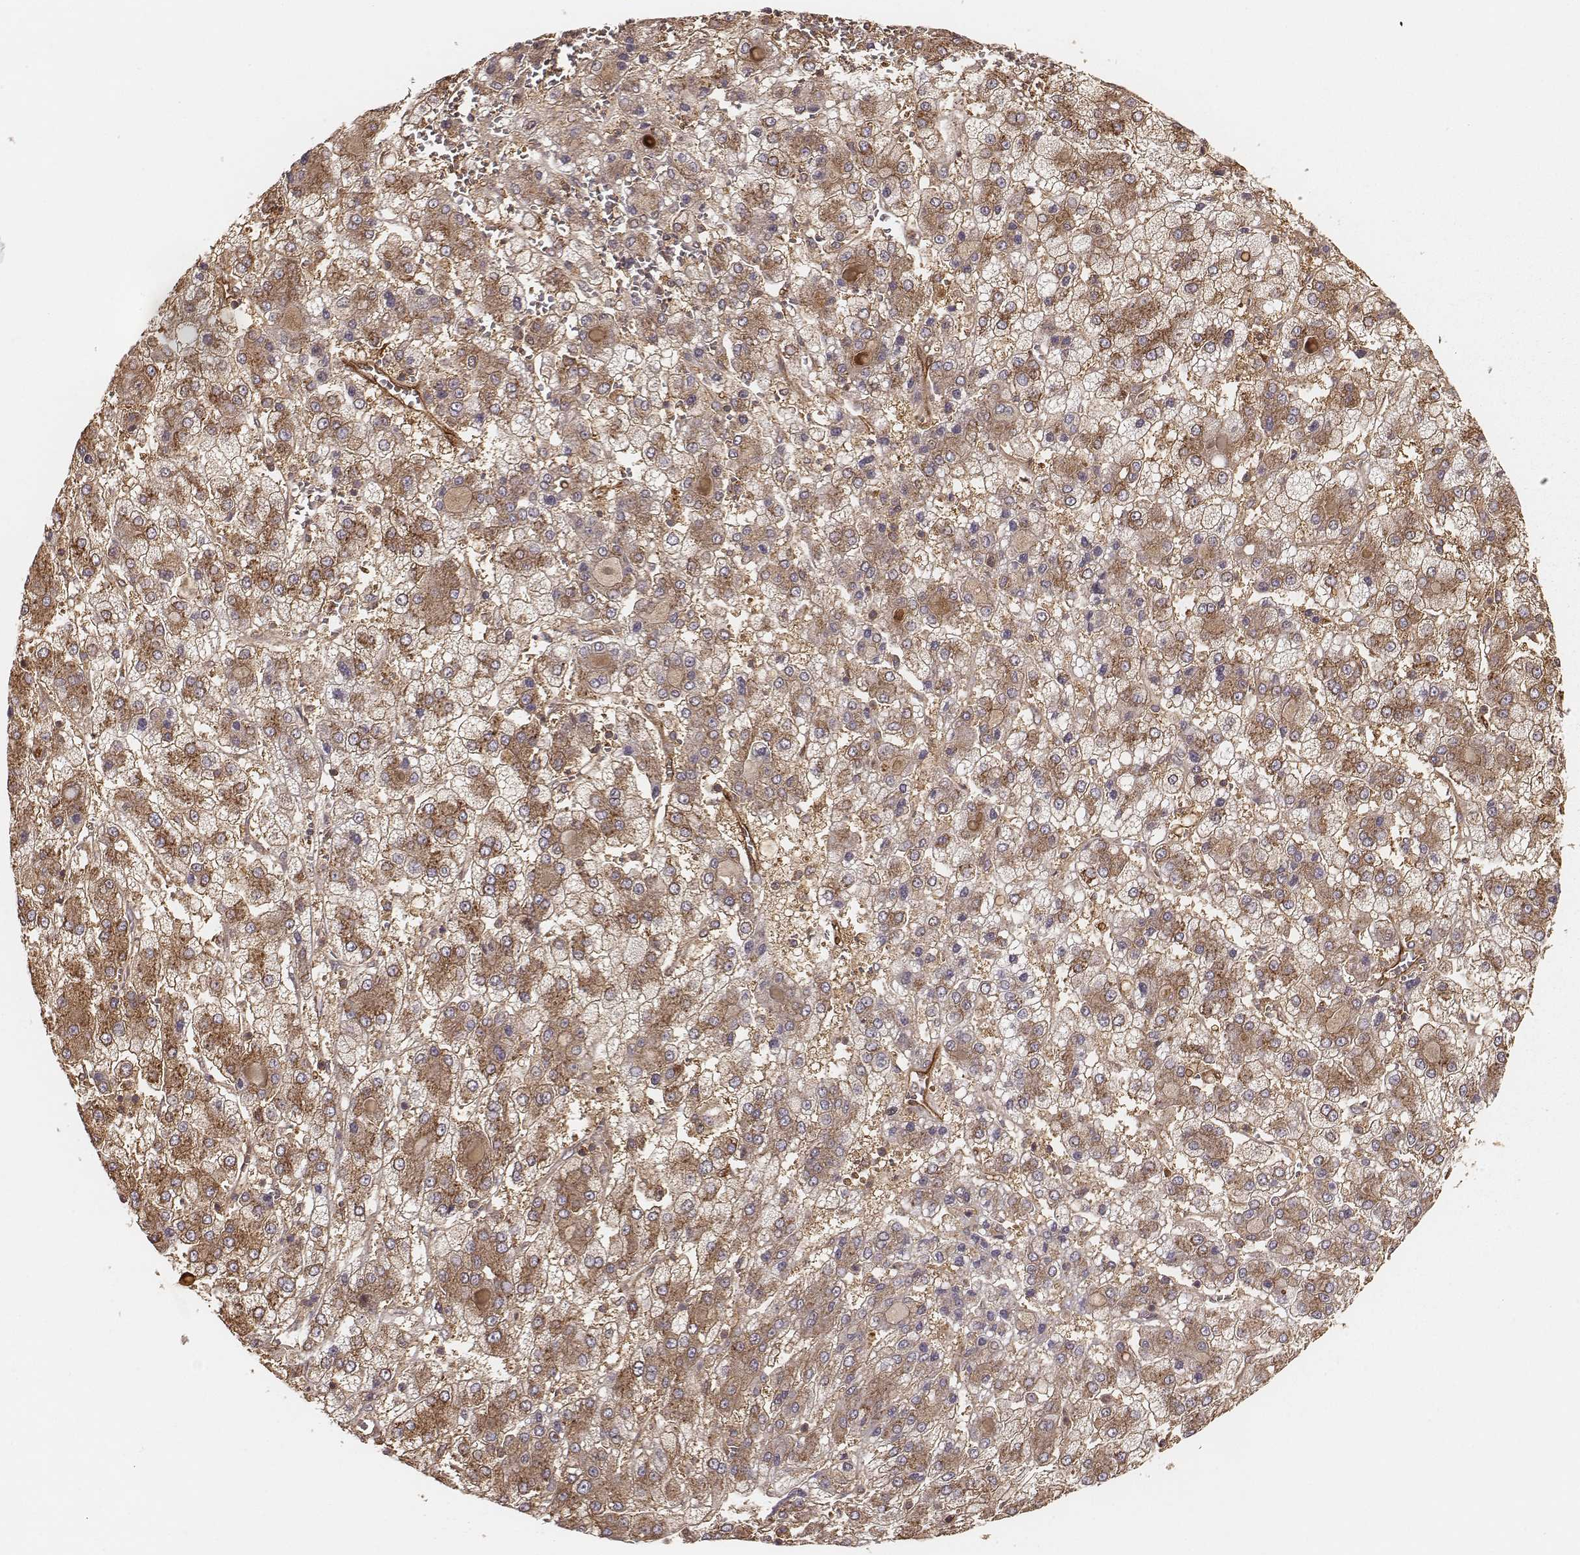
{"staining": {"intensity": "moderate", "quantity": ">75%", "location": "cytoplasmic/membranous"}, "tissue": "liver cancer", "cell_type": "Tumor cells", "image_type": "cancer", "snomed": [{"axis": "morphology", "description": "Carcinoma, Hepatocellular, NOS"}, {"axis": "topography", "description": "Liver"}], "caption": "Immunohistochemical staining of human hepatocellular carcinoma (liver) displays moderate cytoplasmic/membranous protein positivity in approximately >75% of tumor cells.", "gene": "CARS1", "patient": {"sex": "male", "age": 73}}